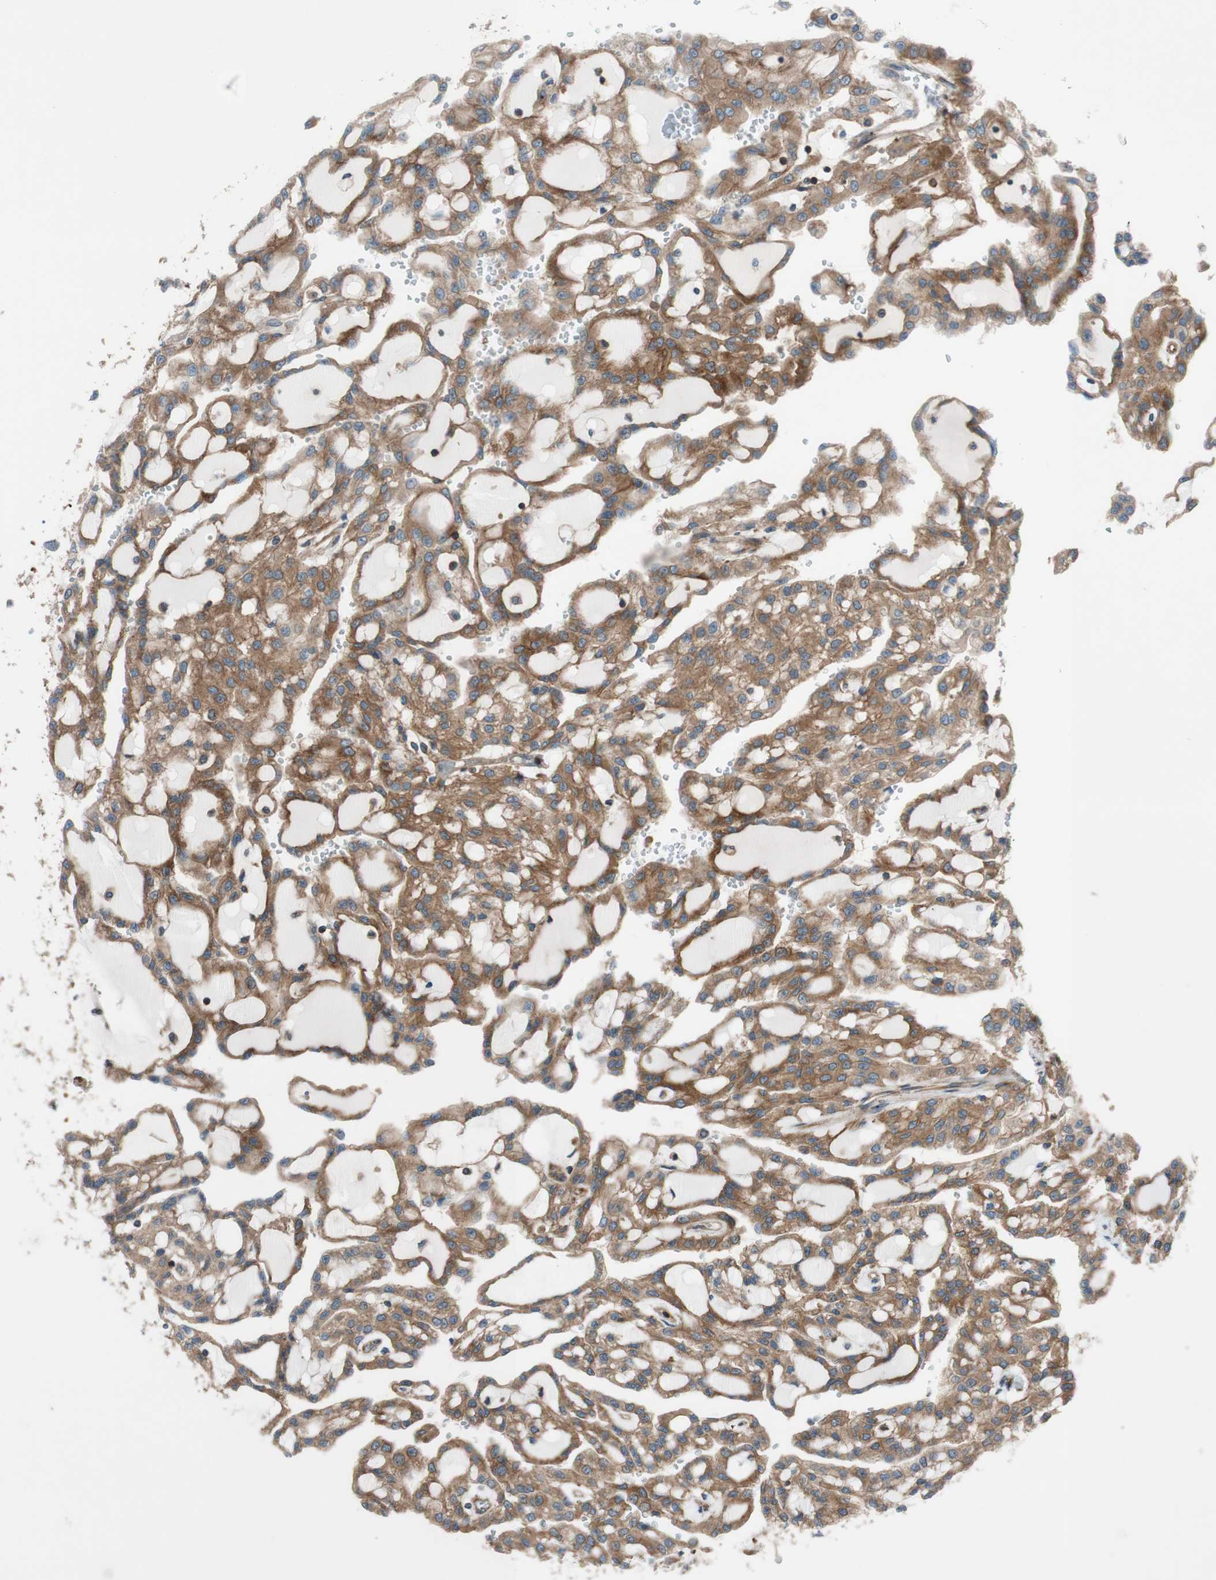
{"staining": {"intensity": "moderate", "quantity": ">75%", "location": "cytoplasmic/membranous"}, "tissue": "renal cancer", "cell_type": "Tumor cells", "image_type": "cancer", "snomed": [{"axis": "morphology", "description": "Adenocarcinoma, NOS"}, {"axis": "topography", "description": "Kidney"}], "caption": "Brown immunohistochemical staining in renal cancer reveals moderate cytoplasmic/membranous expression in about >75% of tumor cells. (DAB (3,3'-diaminobenzidine) IHC with brightfield microscopy, high magnification).", "gene": "CCN4", "patient": {"sex": "male", "age": 63}}